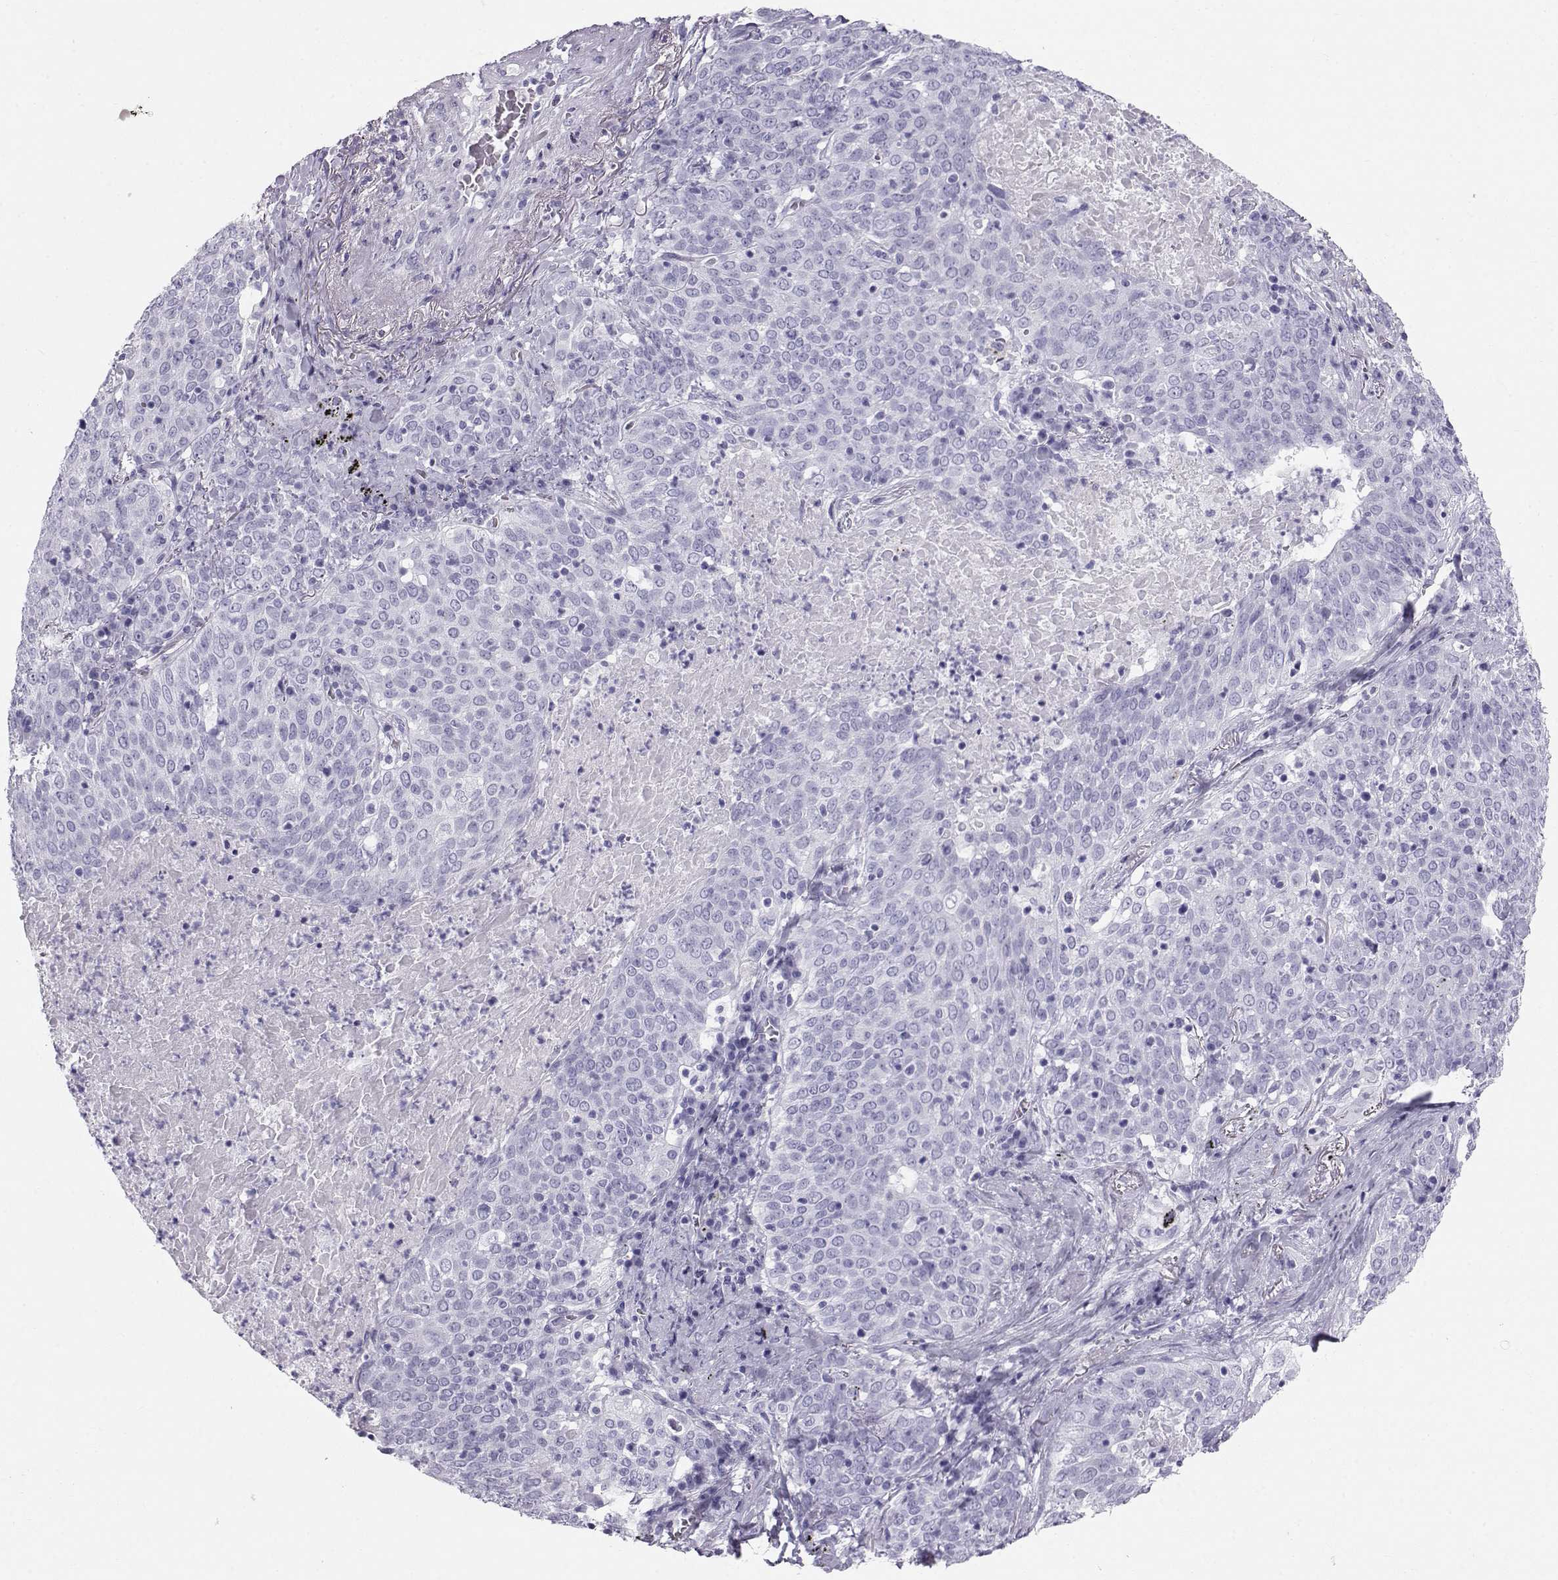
{"staining": {"intensity": "negative", "quantity": "none", "location": "none"}, "tissue": "lung cancer", "cell_type": "Tumor cells", "image_type": "cancer", "snomed": [{"axis": "morphology", "description": "Squamous cell carcinoma, NOS"}, {"axis": "topography", "description": "Lung"}], "caption": "There is no significant staining in tumor cells of squamous cell carcinoma (lung).", "gene": "RD3", "patient": {"sex": "male", "age": 82}}